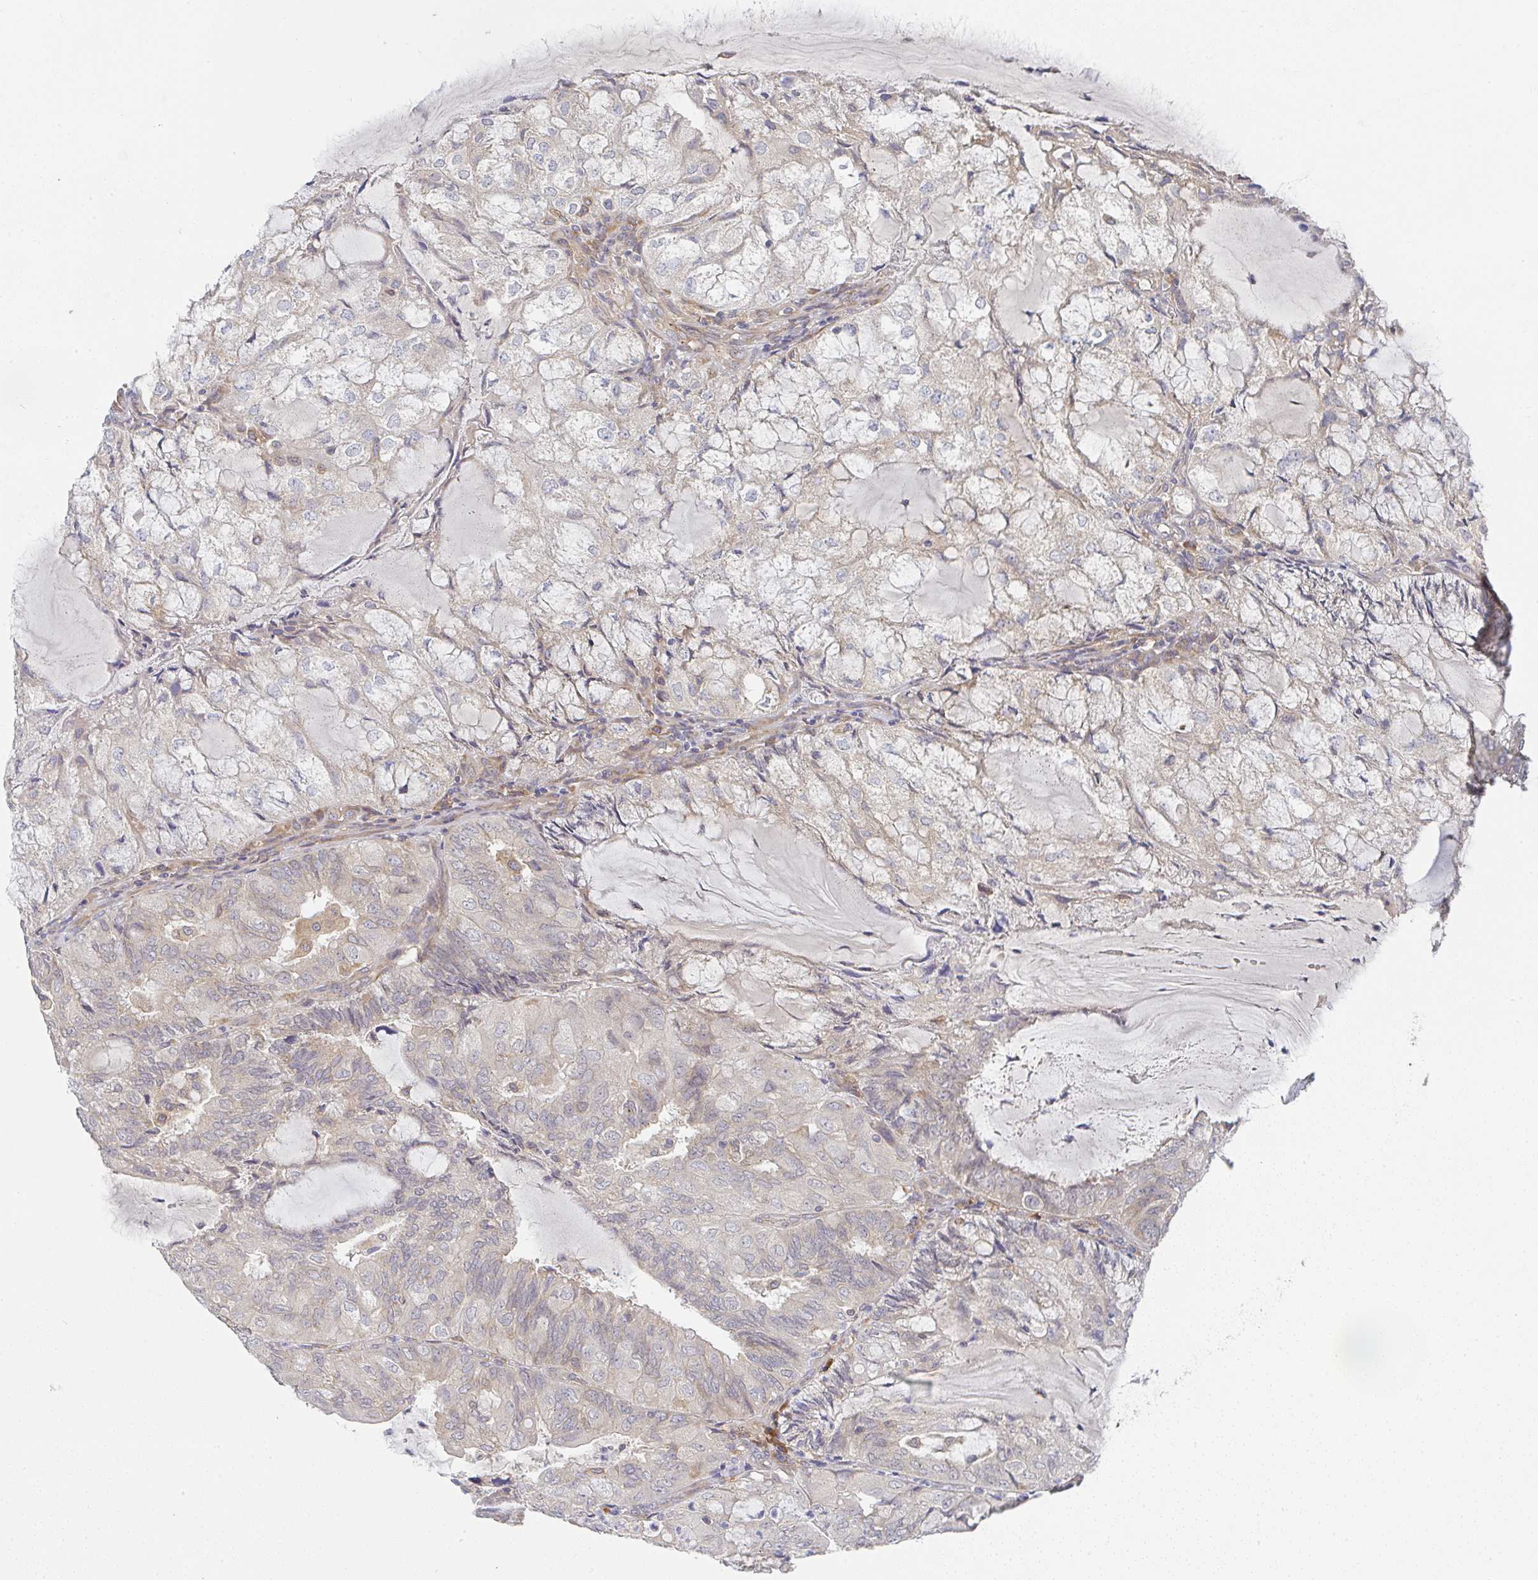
{"staining": {"intensity": "weak", "quantity": "25%-75%", "location": "cytoplasmic/membranous"}, "tissue": "endometrial cancer", "cell_type": "Tumor cells", "image_type": "cancer", "snomed": [{"axis": "morphology", "description": "Adenocarcinoma, NOS"}, {"axis": "topography", "description": "Endometrium"}], "caption": "Human endometrial adenocarcinoma stained with a brown dye shows weak cytoplasmic/membranous positive staining in approximately 25%-75% of tumor cells.", "gene": "DERL2", "patient": {"sex": "female", "age": 81}}